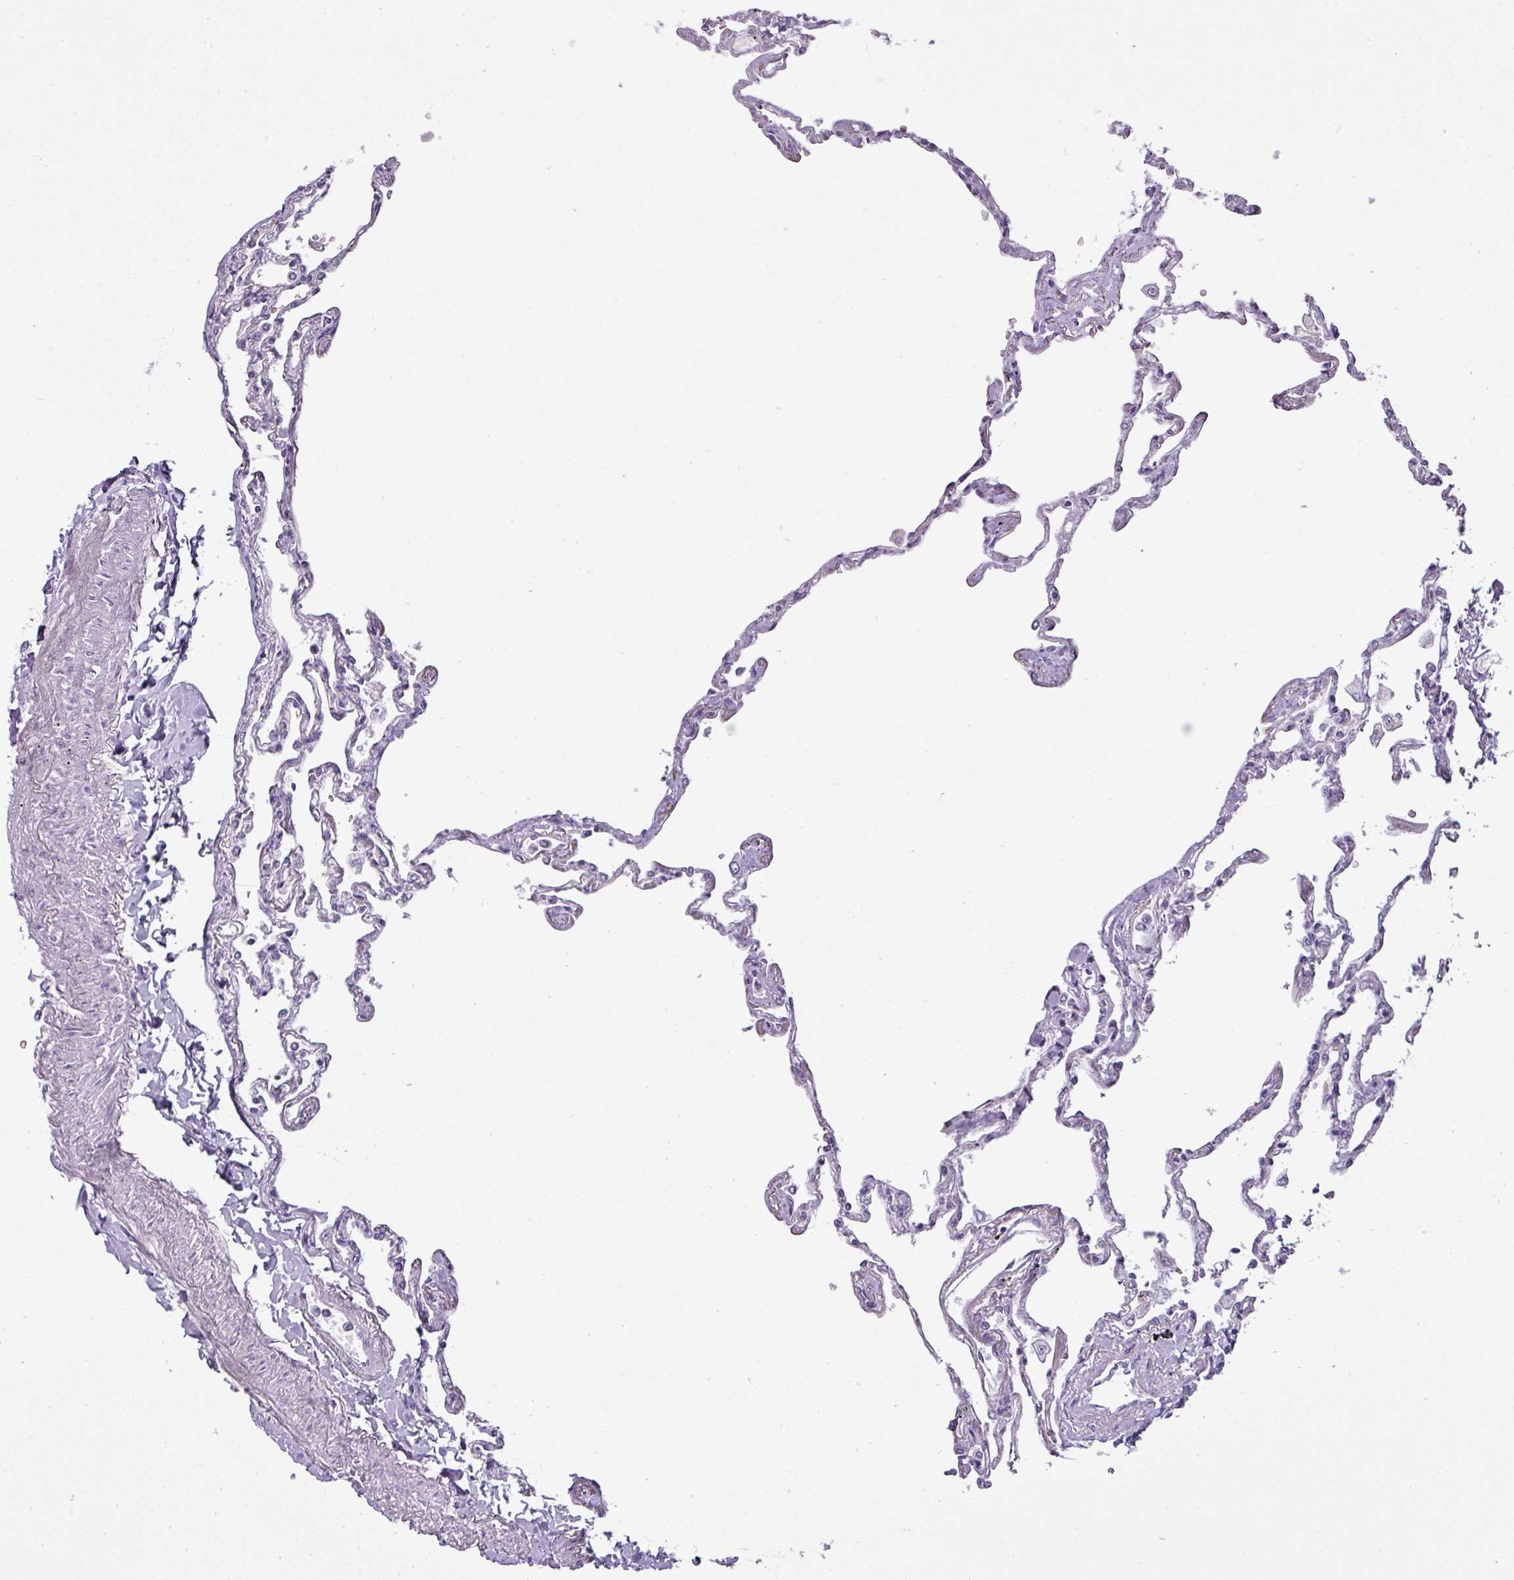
{"staining": {"intensity": "negative", "quantity": "none", "location": "none"}, "tissue": "lung", "cell_type": "Alveolar cells", "image_type": "normal", "snomed": [{"axis": "morphology", "description": "Normal tissue, NOS"}, {"axis": "topography", "description": "Lung"}], "caption": "An IHC histopathology image of unremarkable lung is shown. There is no staining in alveolar cells of lung.", "gene": "ATP6V1F", "patient": {"sex": "female", "age": 67}}